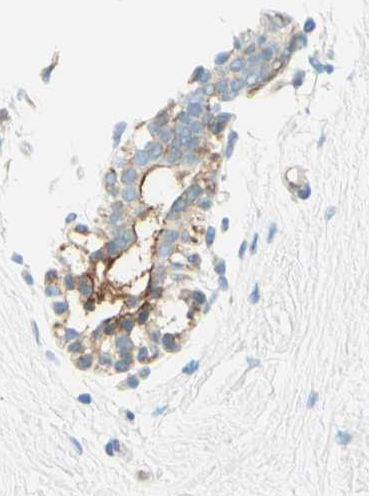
{"staining": {"intensity": "negative", "quantity": "none", "location": "none"}, "tissue": "breast", "cell_type": "Adipocytes", "image_type": "normal", "snomed": [{"axis": "morphology", "description": "Normal tissue, NOS"}, {"axis": "topography", "description": "Breast"}], "caption": "Immunohistochemistry (IHC) of unremarkable breast demonstrates no positivity in adipocytes.", "gene": "PROM1", "patient": {"sex": "female", "age": 23}}